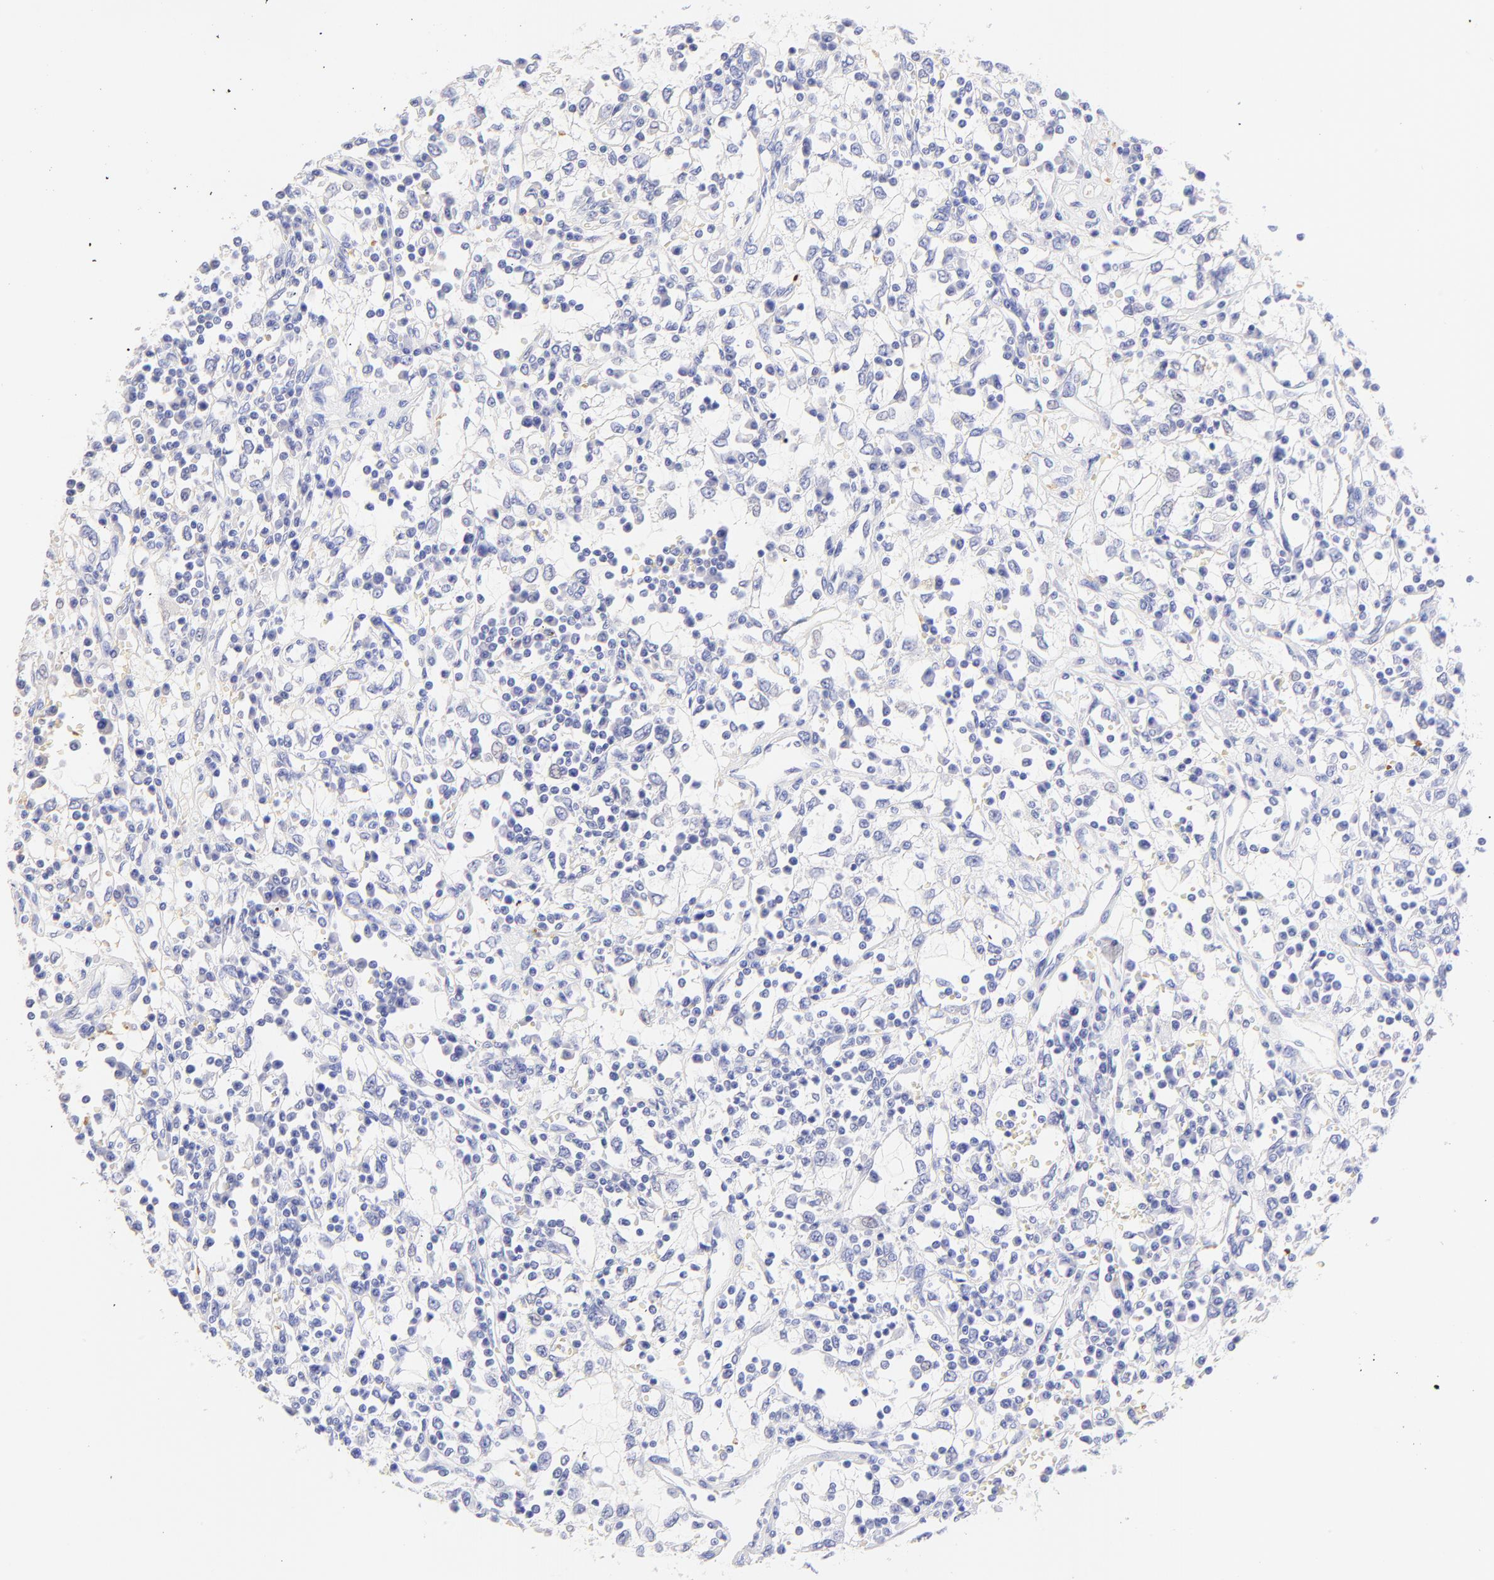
{"staining": {"intensity": "negative", "quantity": "none", "location": "none"}, "tissue": "renal cancer", "cell_type": "Tumor cells", "image_type": "cancer", "snomed": [{"axis": "morphology", "description": "Adenocarcinoma, NOS"}, {"axis": "topography", "description": "Kidney"}], "caption": "DAB (3,3'-diaminobenzidine) immunohistochemical staining of human renal adenocarcinoma shows no significant positivity in tumor cells.", "gene": "FRMPD3", "patient": {"sex": "male", "age": 82}}